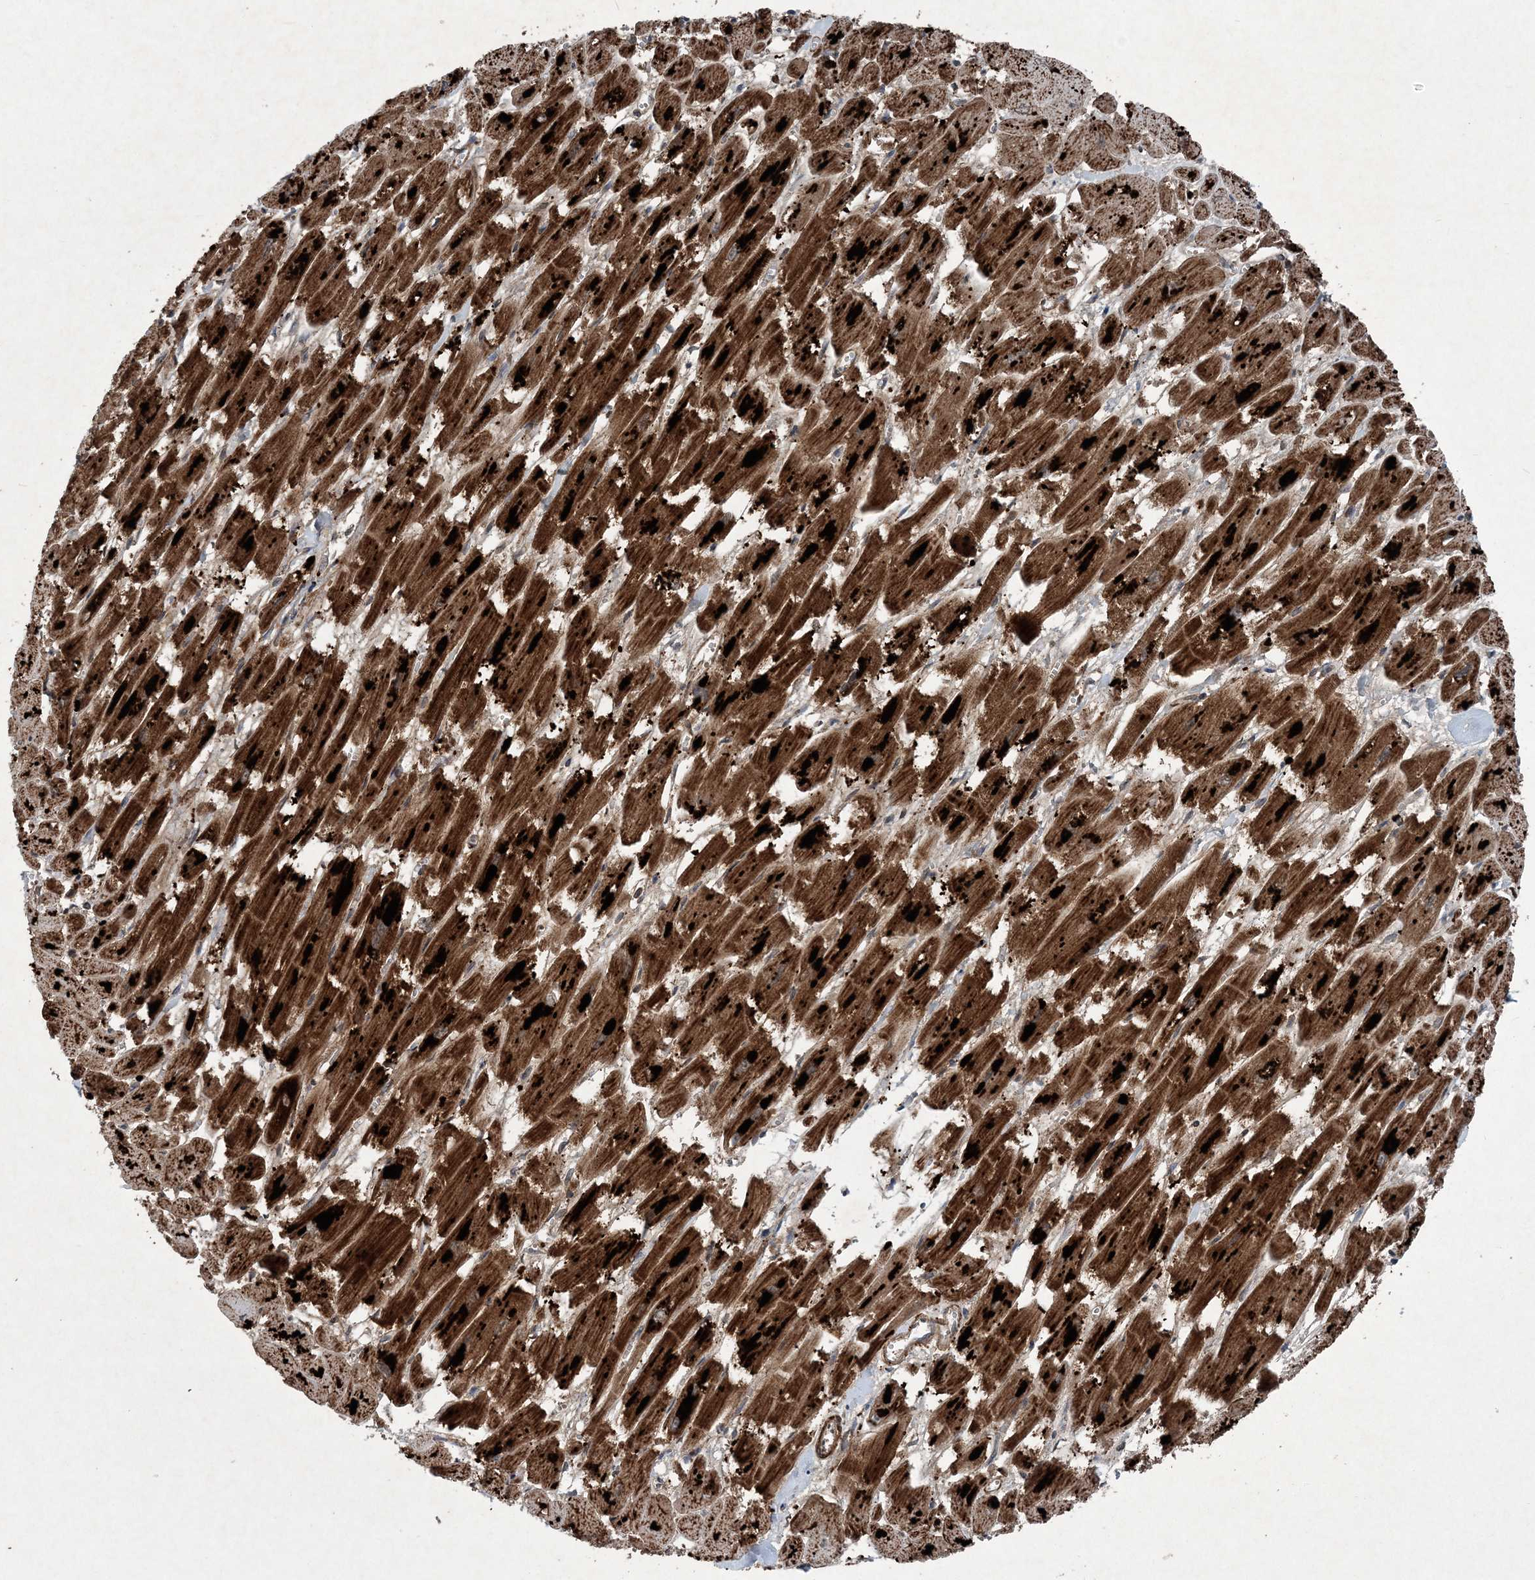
{"staining": {"intensity": "strong", "quantity": ">75%", "location": "cytoplasmic/membranous"}, "tissue": "heart muscle", "cell_type": "Cardiomyocytes", "image_type": "normal", "snomed": [{"axis": "morphology", "description": "Normal tissue, NOS"}, {"axis": "topography", "description": "Heart"}], "caption": "Heart muscle stained with immunohistochemistry (IHC) demonstrates strong cytoplasmic/membranous expression in approximately >75% of cardiomyocytes.", "gene": "NDUFA2", "patient": {"sex": "male", "age": 54}}